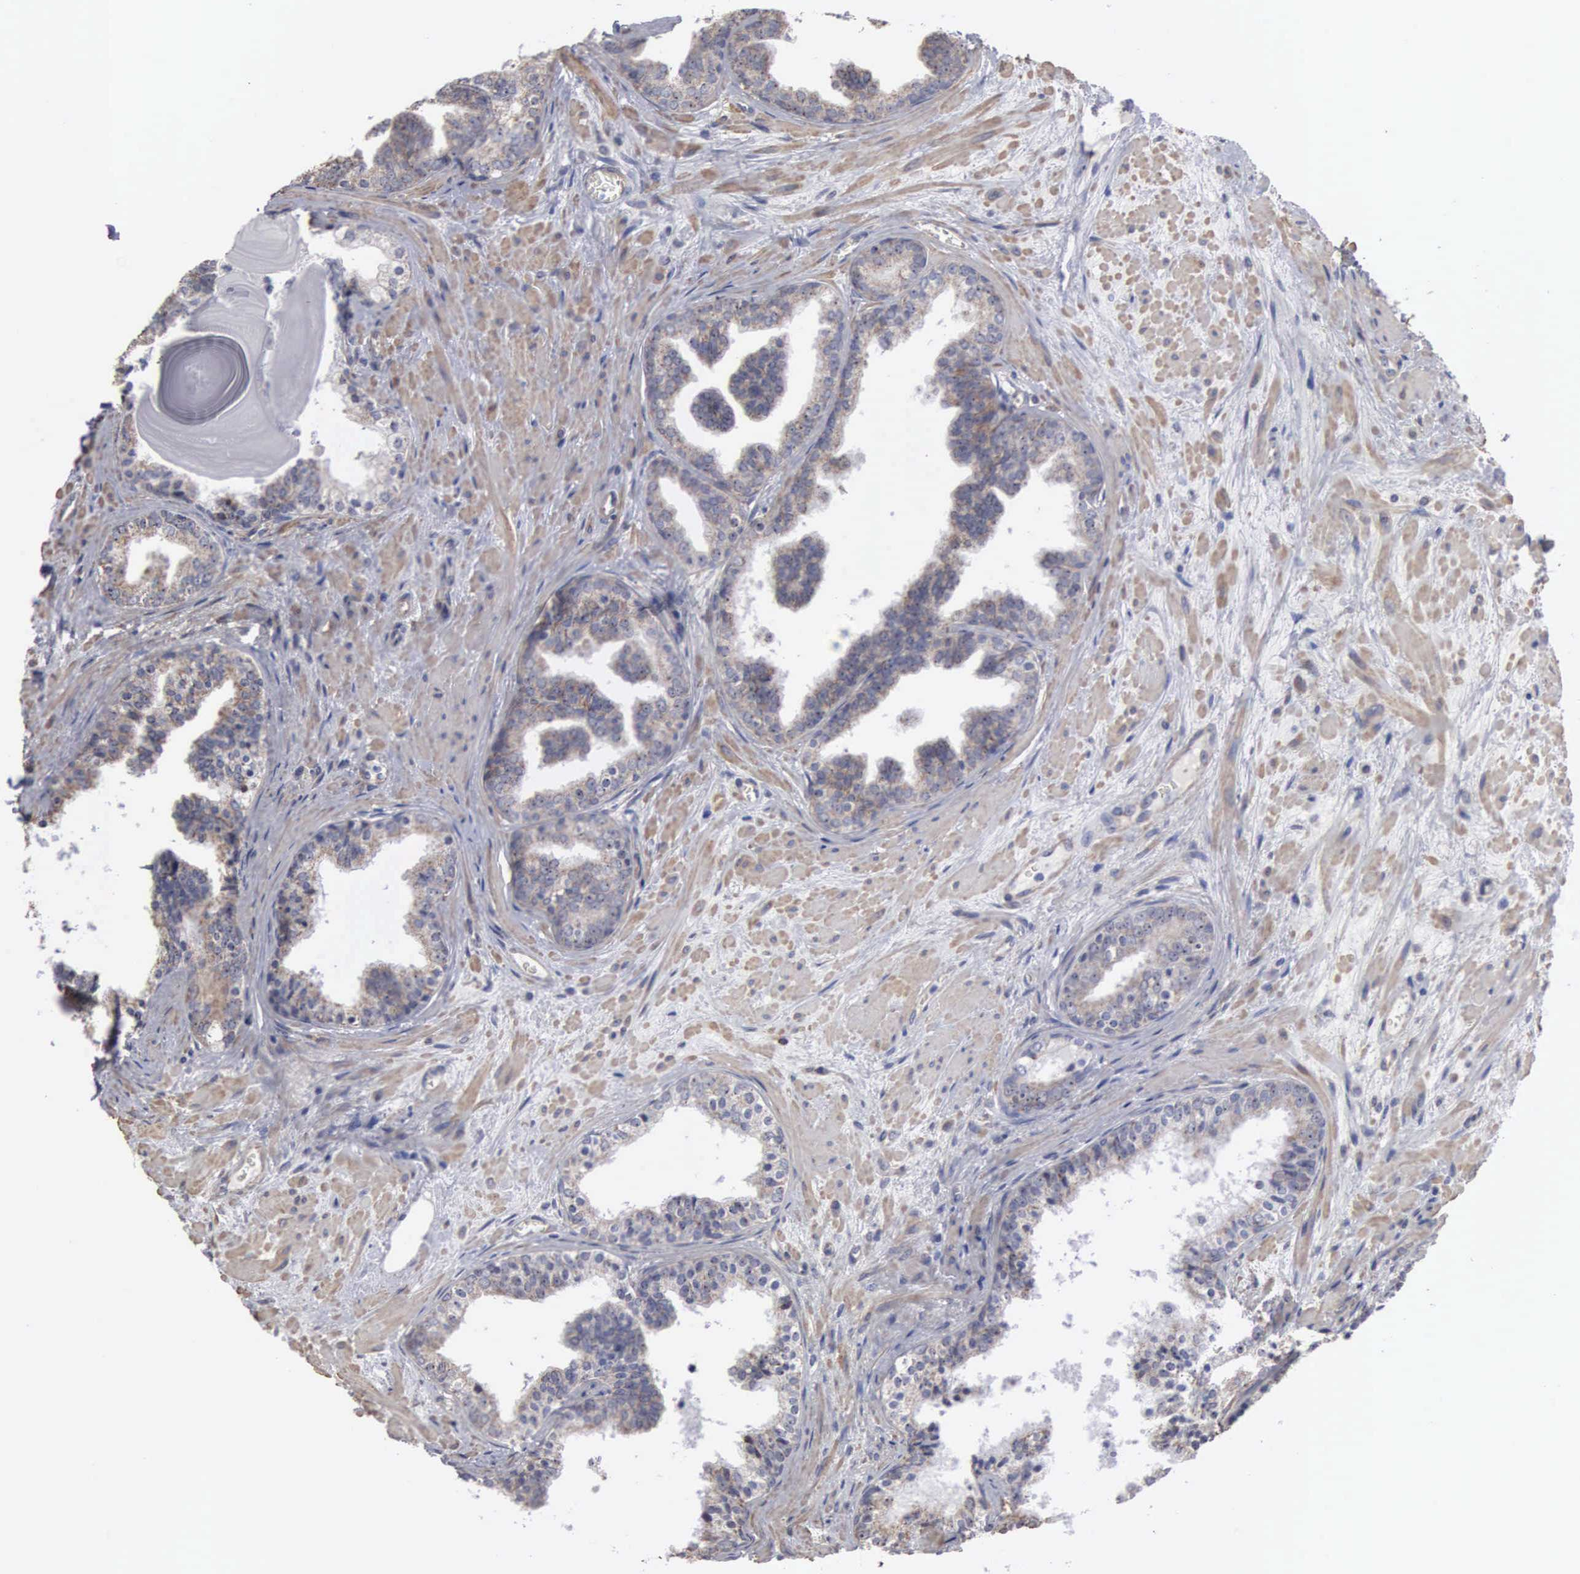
{"staining": {"intensity": "weak", "quantity": "<25%", "location": "cytoplasmic/membranous,nuclear"}, "tissue": "prostate", "cell_type": "Glandular cells", "image_type": "normal", "snomed": [{"axis": "morphology", "description": "Normal tissue, NOS"}, {"axis": "topography", "description": "Prostate"}], "caption": "Immunohistochemistry of unremarkable human prostate exhibits no positivity in glandular cells.", "gene": "NGDN", "patient": {"sex": "male", "age": 65}}